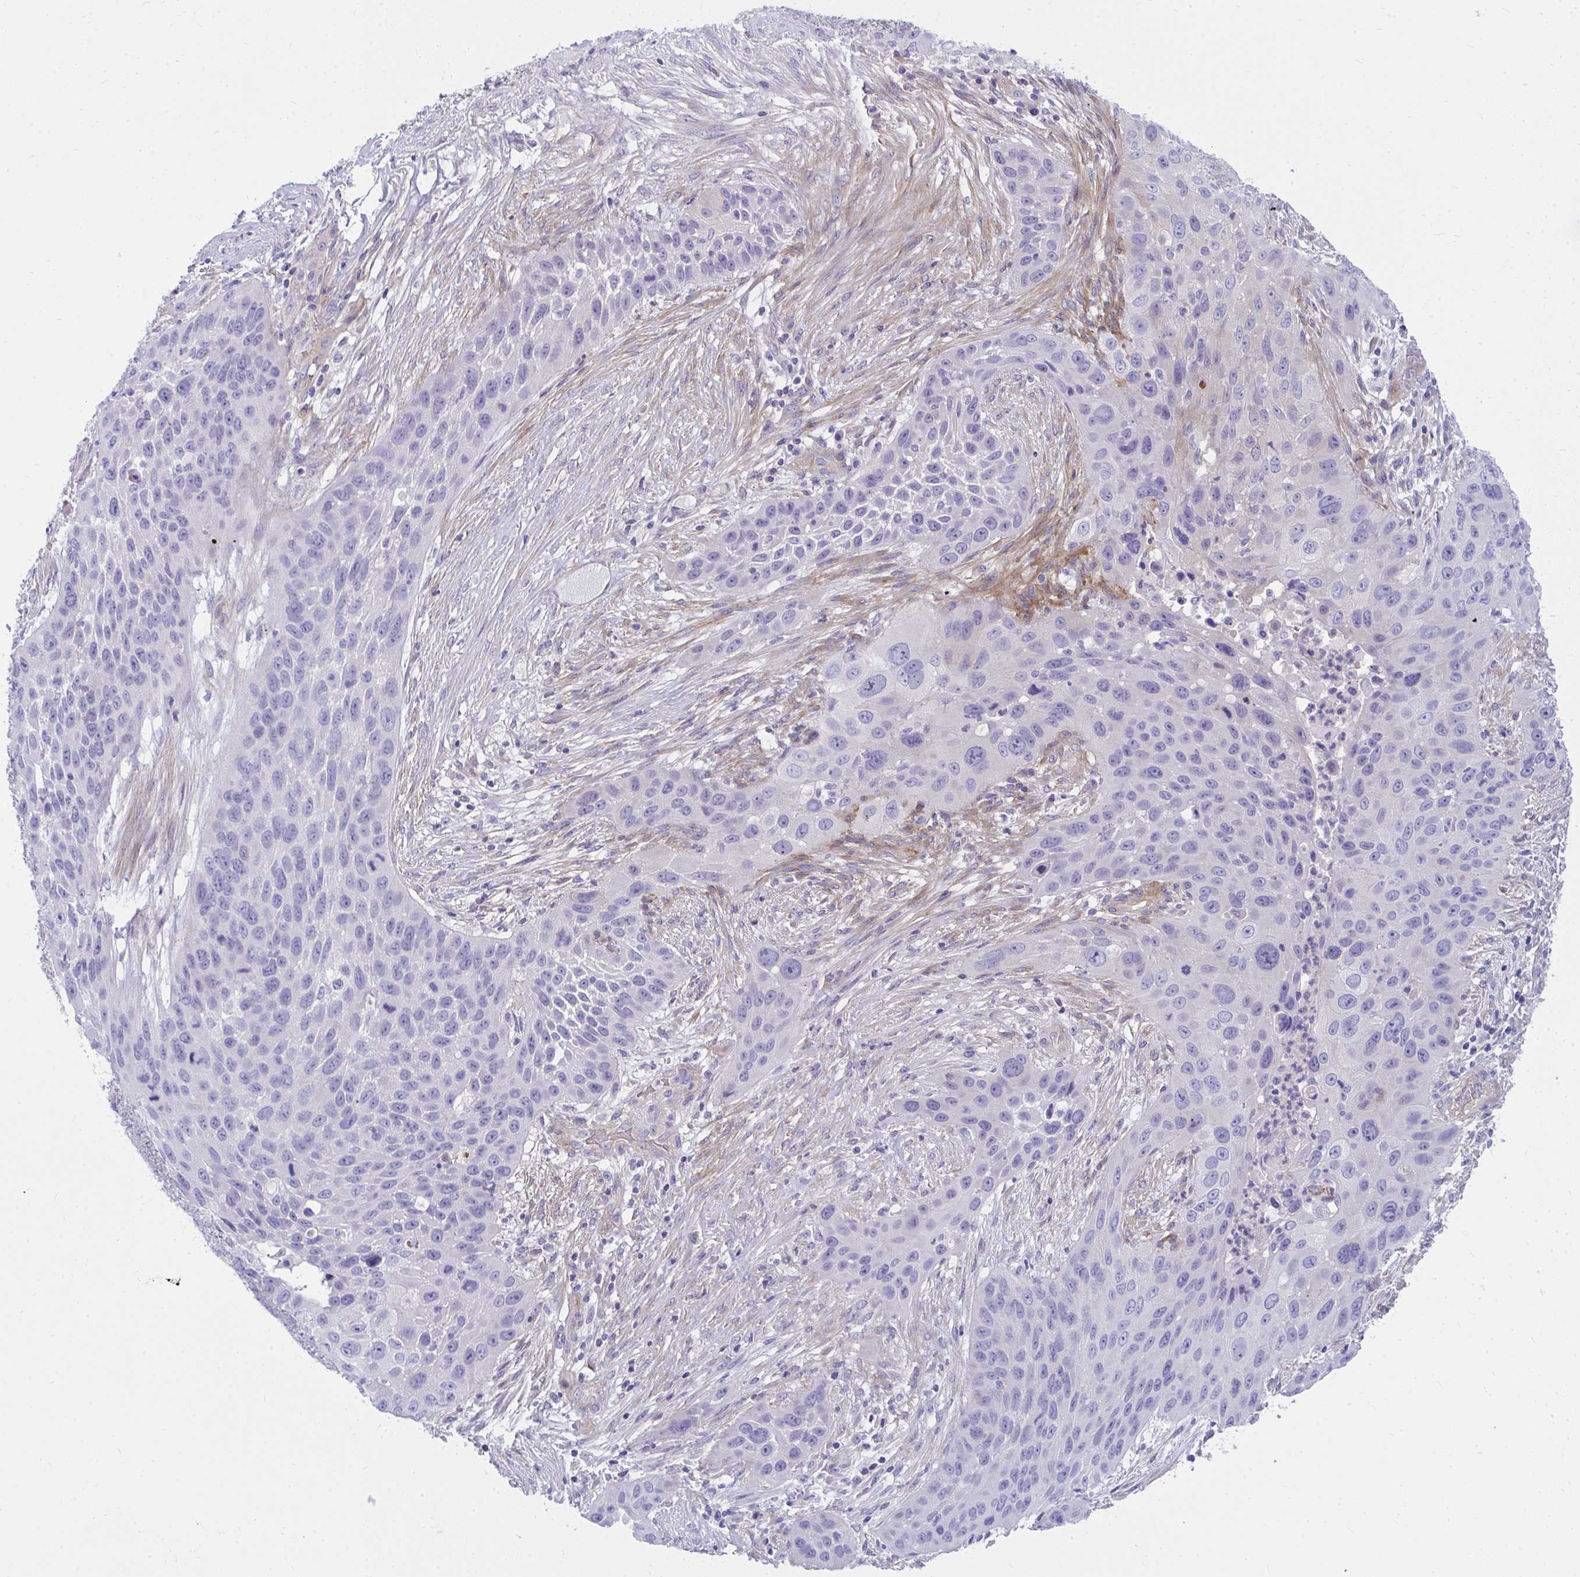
{"staining": {"intensity": "negative", "quantity": "none", "location": "none"}, "tissue": "lung cancer", "cell_type": "Tumor cells", "image_type": "cancer", "snomed": [{"axis": "morphology", "description": "Squamous cell carcinoma, NOS"}, {"axis": "topography", "description": "Lung"}], "caption": "Immunohistochemical staining of lung cancer shows no significant expression in tumor cells.", "gene": "LRRC36", "patient": {"sex": "male", "age": 63}}